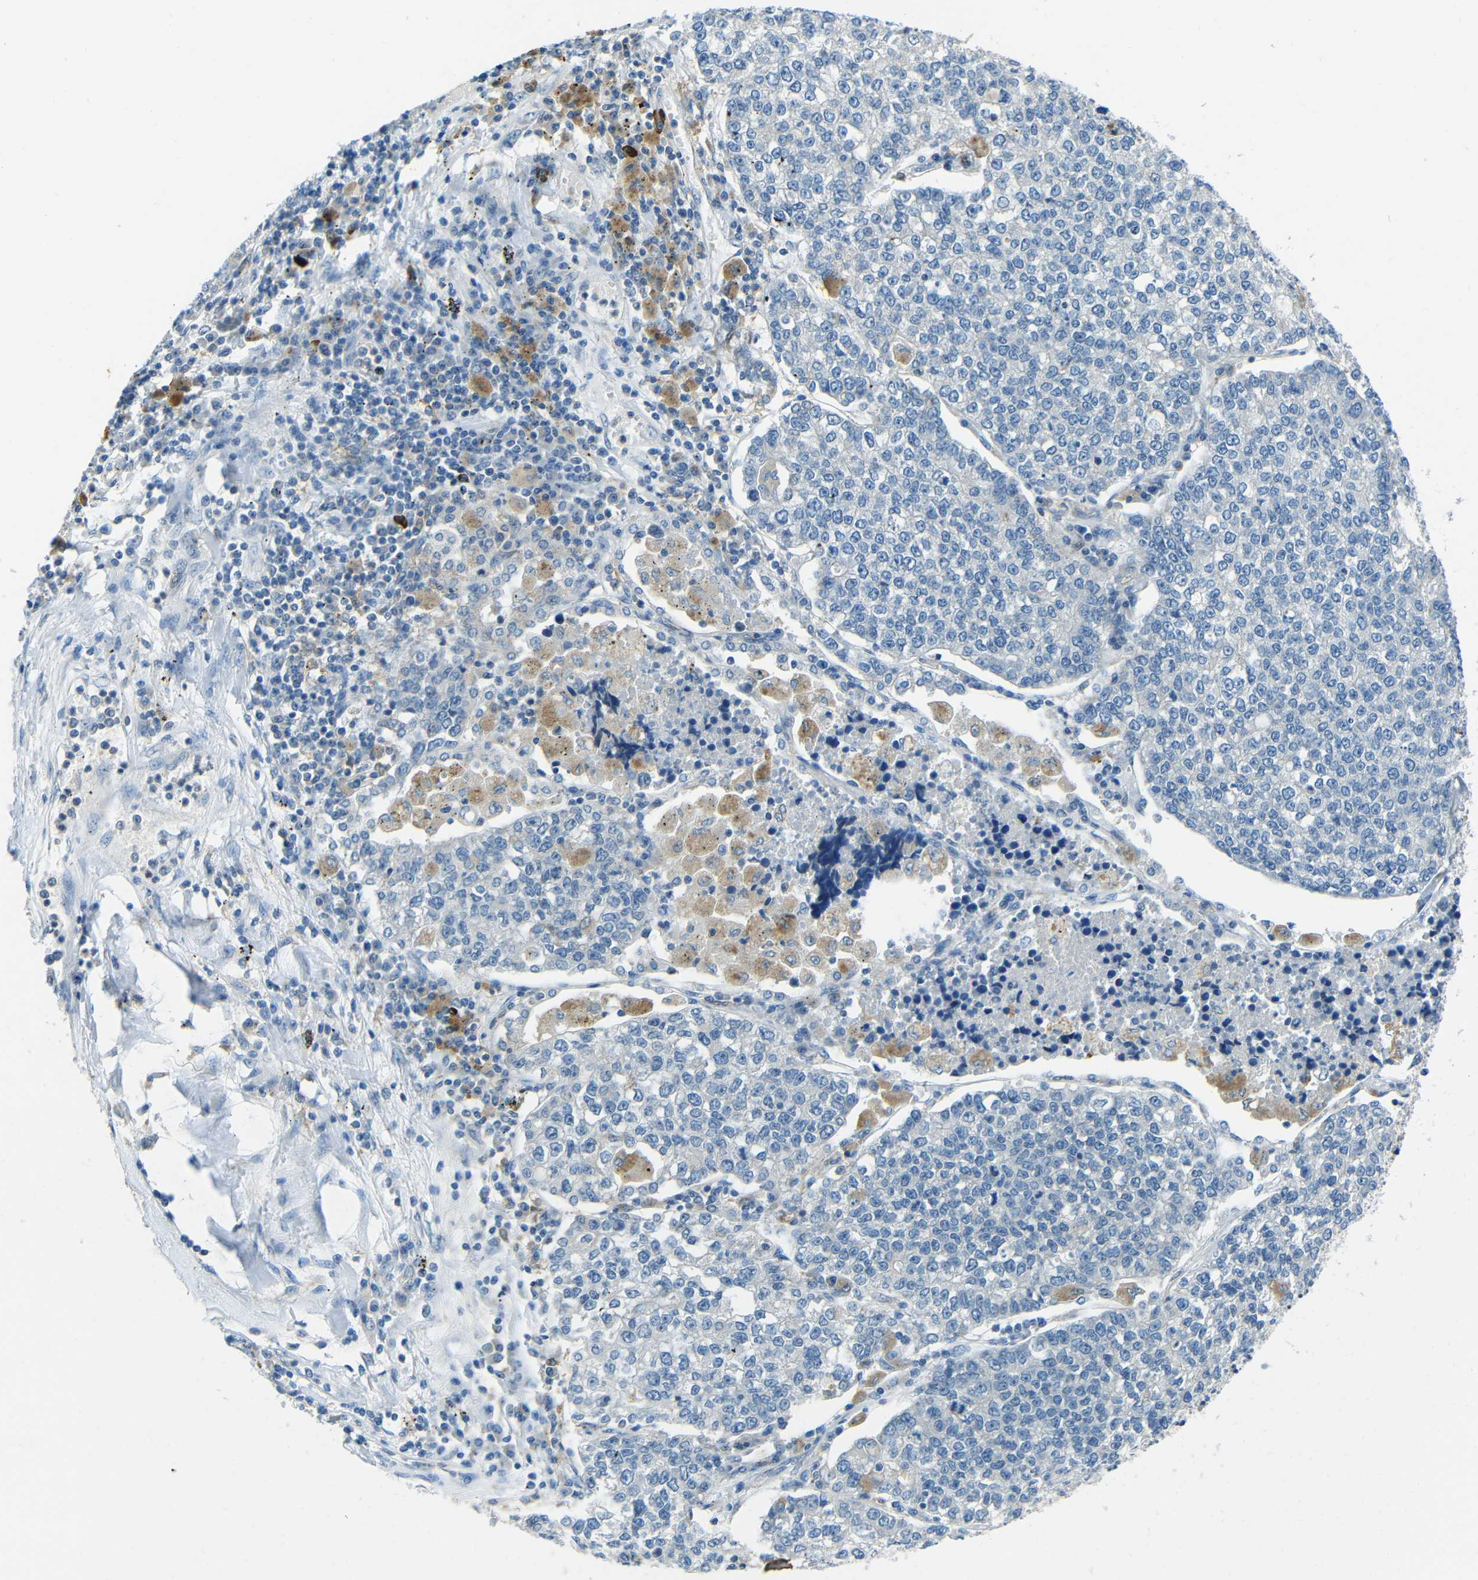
{"staining": {"intensity": "negative", "quantity": "none", "location": "none"}, "tissue": "lung cancer", "cell_type": "Tumor cells", "image_type": "cancer", "snomed": [{"axis": "morphology", "description": "Adenocarcinoma, NOS"}, {"axis": "topography", "description": "Lung"}], "caption": "This is an immunohistochemistry (IHC) micrograph of lung cancer. There is no expression in tumor cells.", "gene": "CYP26B1", "patient": {"sex": "male", "age": 49}}